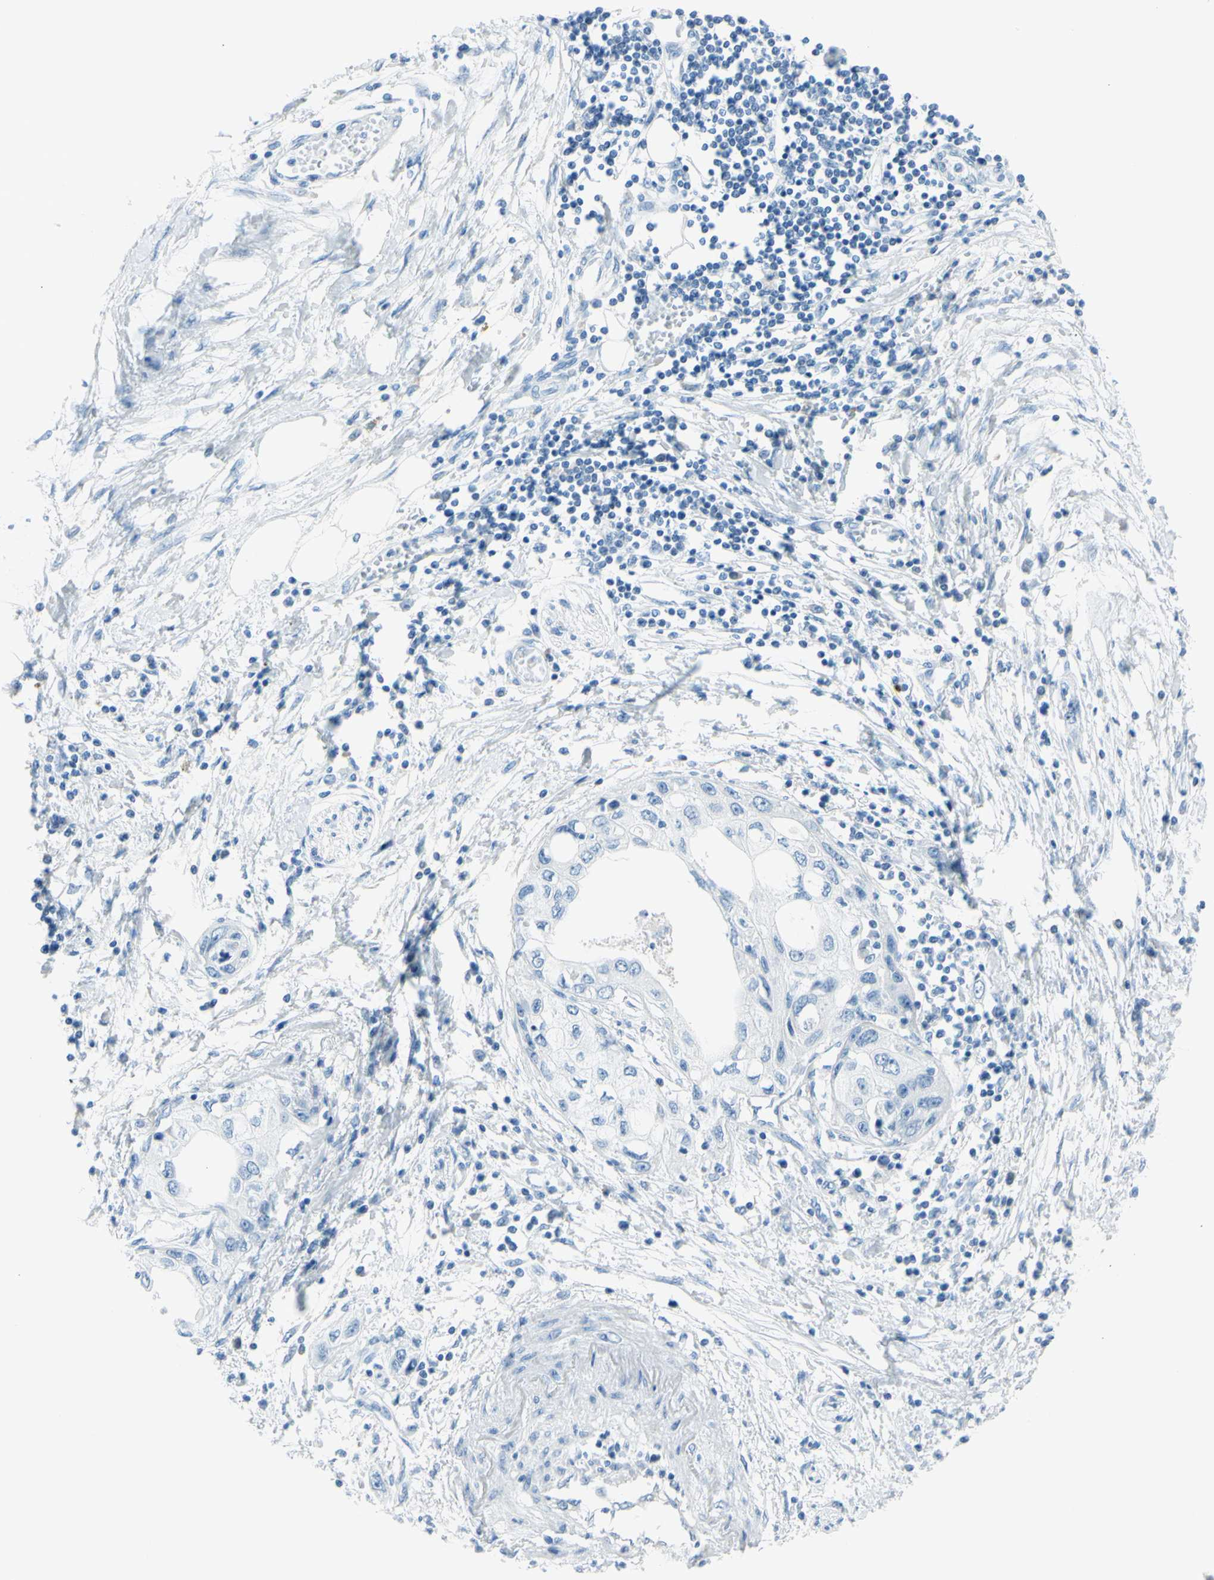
{"staining": {"intensity": "negative", "quantity": "none", "location": "none"}, "tissue": "pancreatic cancer", "cell_type": "Tumor cells", "image_type": "cancer", "snomed": [{"axis": "morphology", "description": "Adenocarcinoma, NOS"}, {"axis": "topography", "description": "Pancreas"}], "caption": "Immunohistochemistry photomicrograph of neoplastic tissue: pancreatic cancer stained with DAB shows no significant protein staining in tumor cells. Nuclei are stained in blue.", "gene": "TFPI2", "patient": {"sex": "female", "age": 70}}